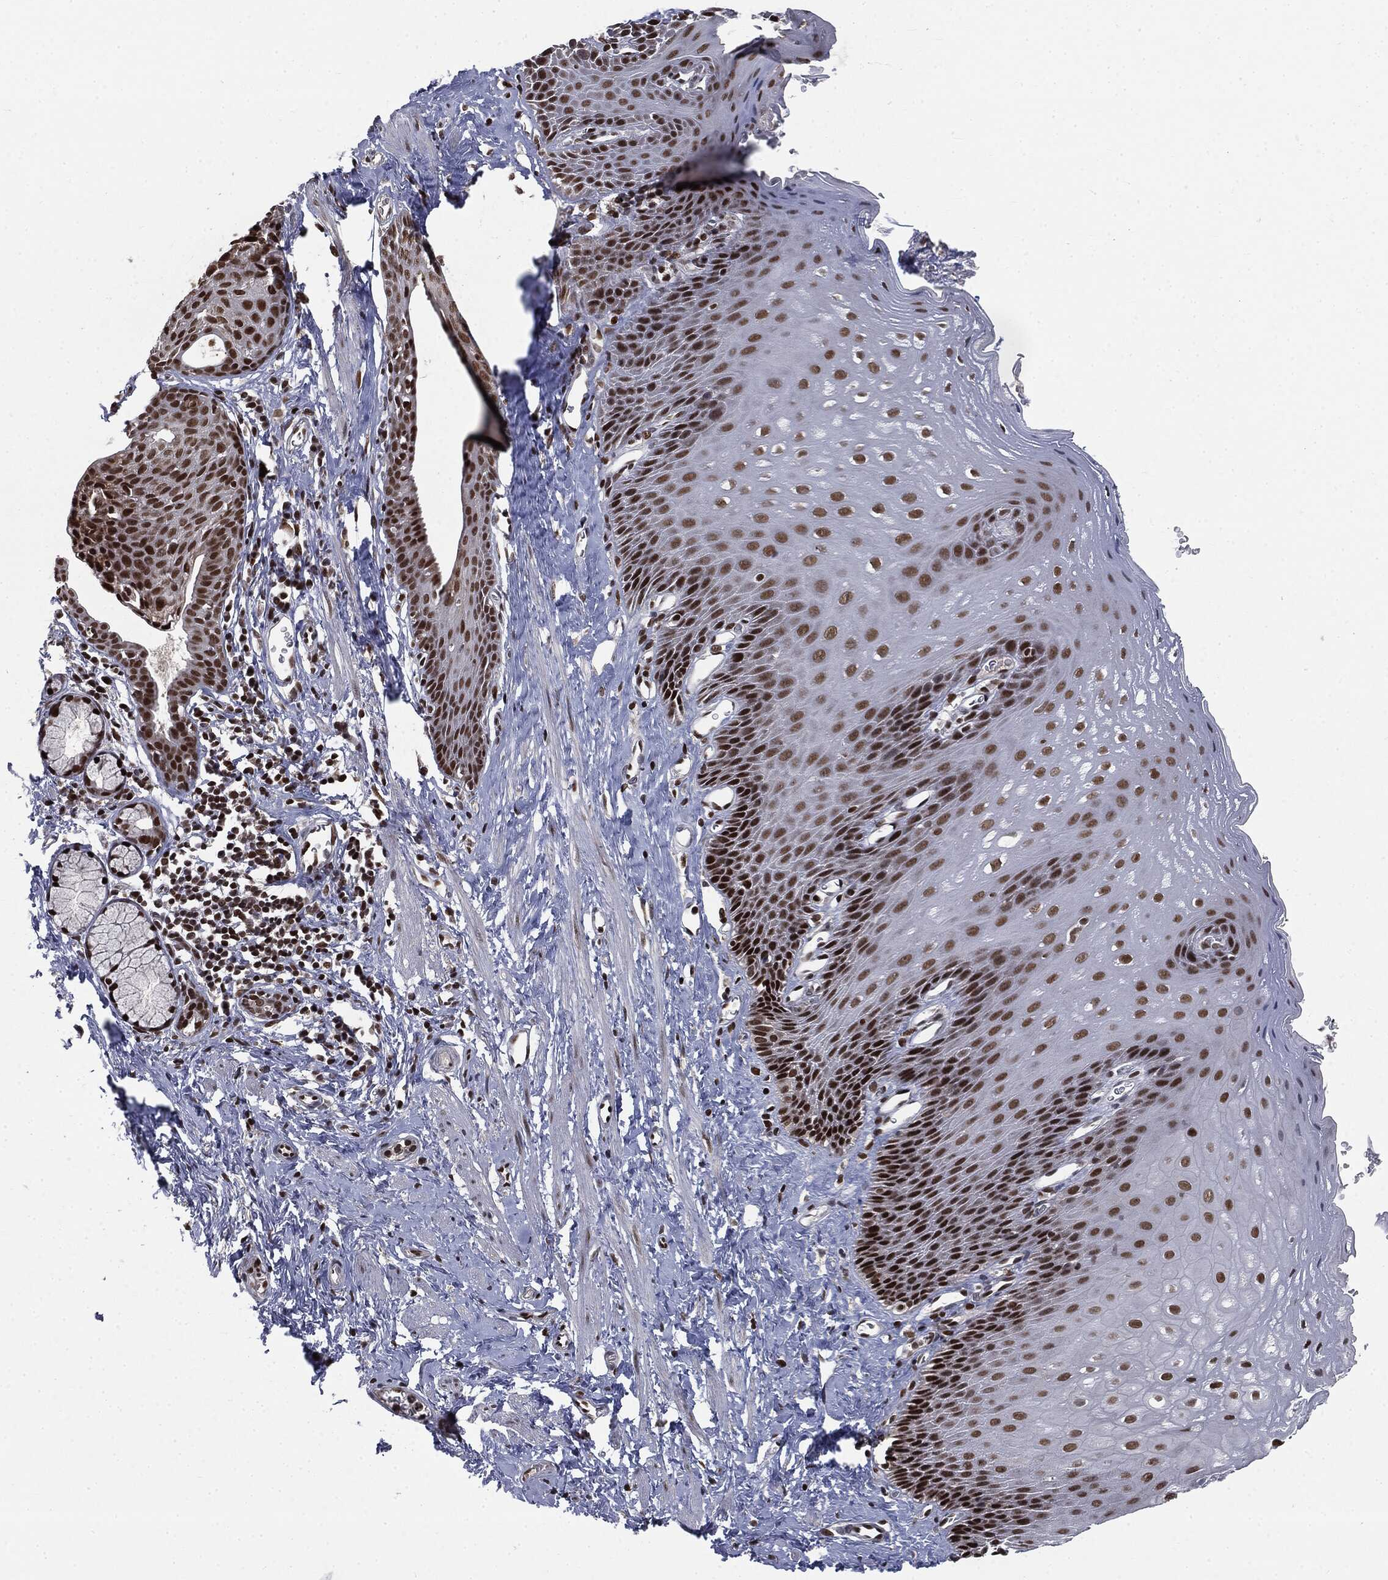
{"staining": {"intensity": "strong", "quantity": "25%-75%", "location": "nuclear"}, "tissue": "esophagus", "cell_type": "Squamous epithelial cells", "image_type": "normal", "snomed": [{"axis": "morphology", "description": "Normal tissue, NOS"}, {"axis": "topography", "description": "Esophagus"}], "caption": "High-power microscopy captured an immunohistochemistry photomicrograph of benign esophagus, revealing strong nuclear expression in about 25%-75% of squamous epithelial cells.", "gene": "DPH2", "patient": {"sex": "male", "age": 64}}